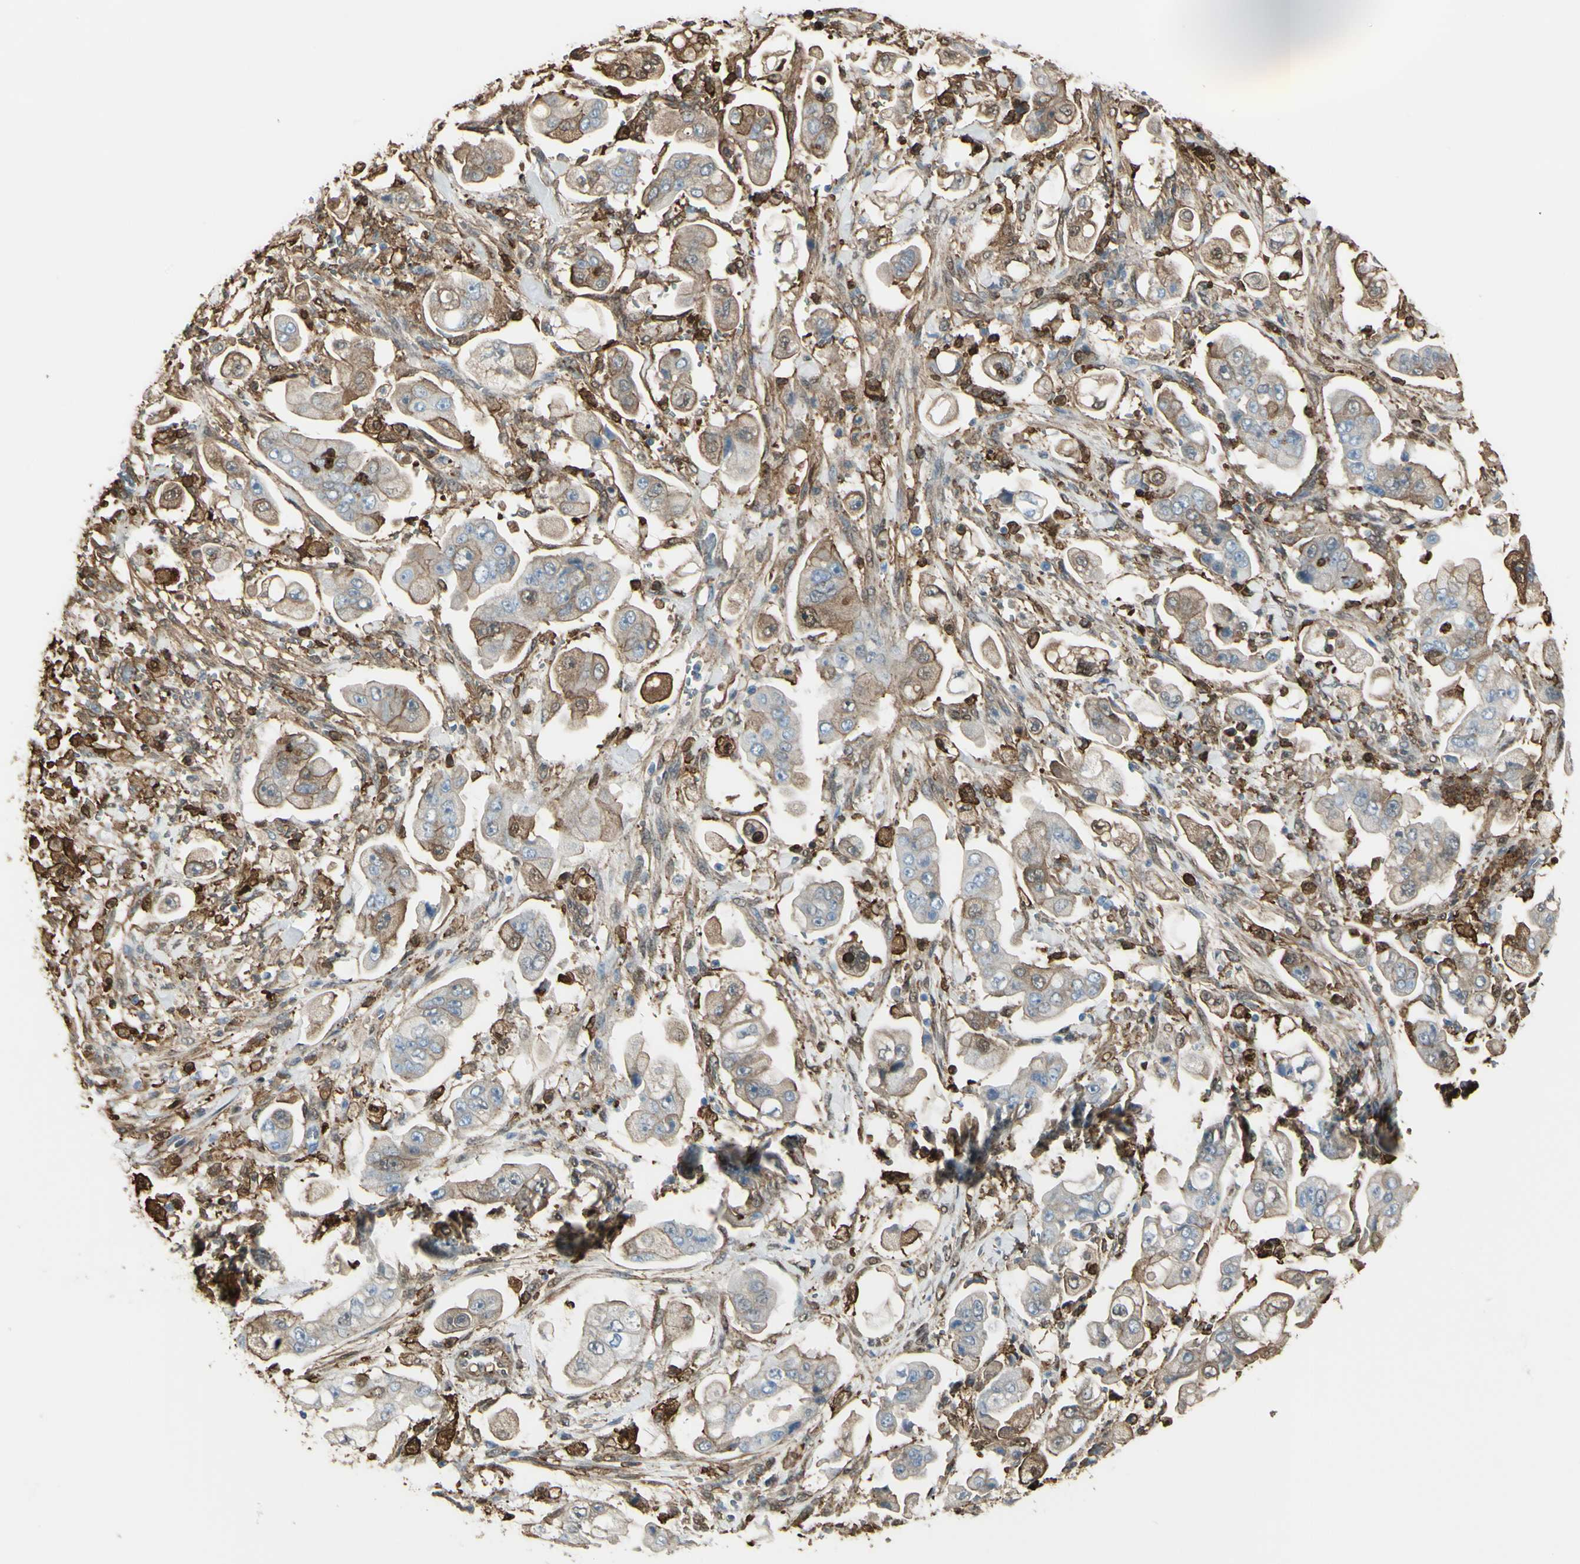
{"staining": {"intensity": "moderate", "quantity": "25%-75%", "location": "cytoplasmic/membranous"}, "tissue": "stomach cancer", "cell_type": "Tumor cells", "image_type": "cancer", "snomed": [{"axis": "morphology", "description": "Adenocarcinoma, NOS"}, {"axis": "topography", "description": "Stomach"}], "caption": "Immunohistochemical staining of stomach cancer (adenocarcinoma) demonstrates medium levels of moderate cytoplasmic/membranous protein expression in approximately 25%-75% of tumor cells.", "gene": "GSN", "patient": {"sex": "male", "age": 62}}